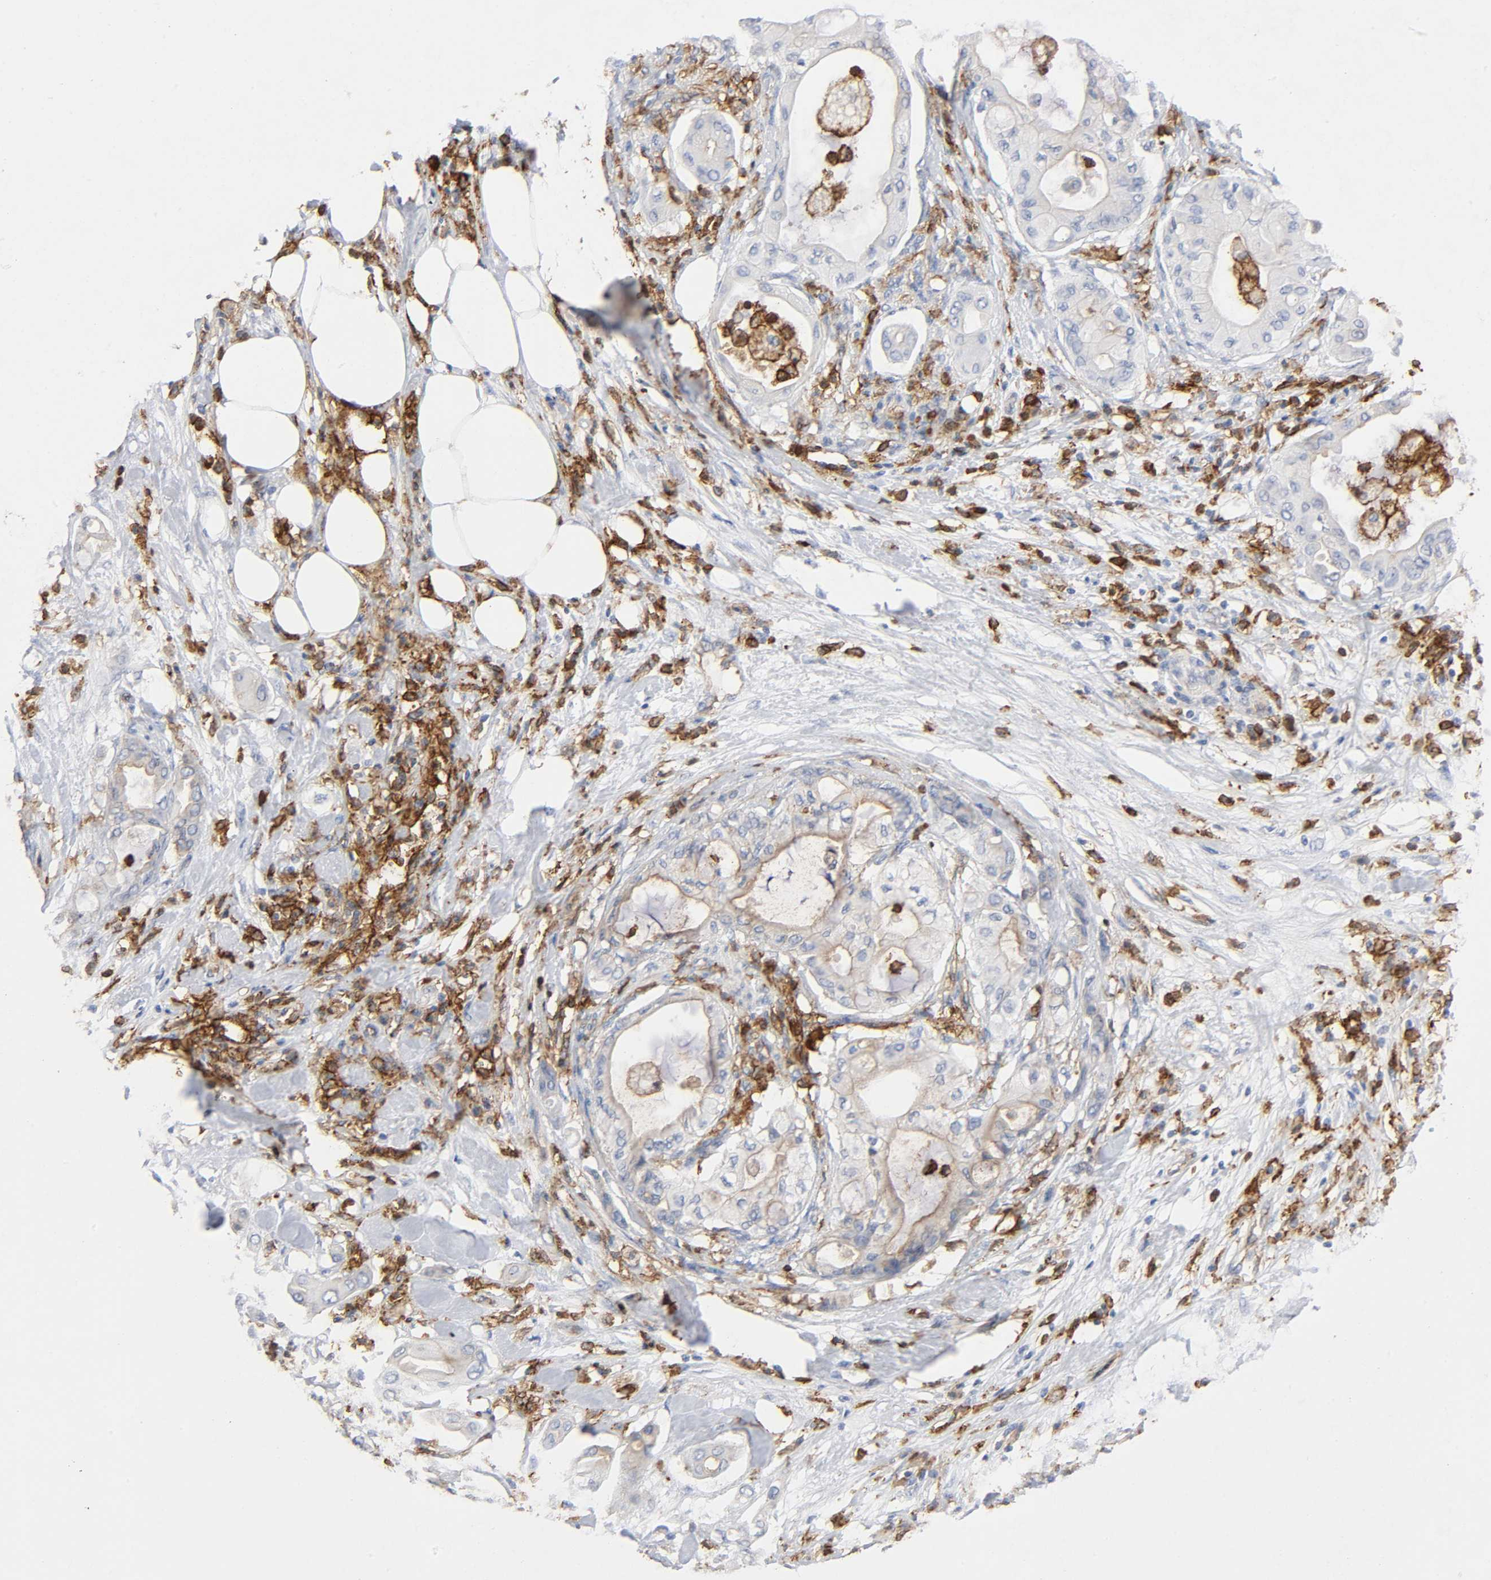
{"staining": {"intensity": "negative", "quantity": "none", "location": "none"}, "tissue": "pancreatic cancer", "cell_type": "Tumor cells", "image_type": "cancer", "snomed": [{"axis": "morphology", "description": "Adenocarcinoma, NOS"}, {"axis": "morphology", "description": "Adenocarcinoma, metastatic, NOS"}, {"axis": "topography", "description": "Lymph node"}, {"axis": "topography", "description": "Pancreas"}, {"axis": "topography", "description": "Duodenum"}], "caption": "IHC of pancreatic cancer (metastatic adenocarcinoma) exhibits no positivity in tumor cells.", "gene": "LYN", "patient": {"sex": "female", "age": 64}}